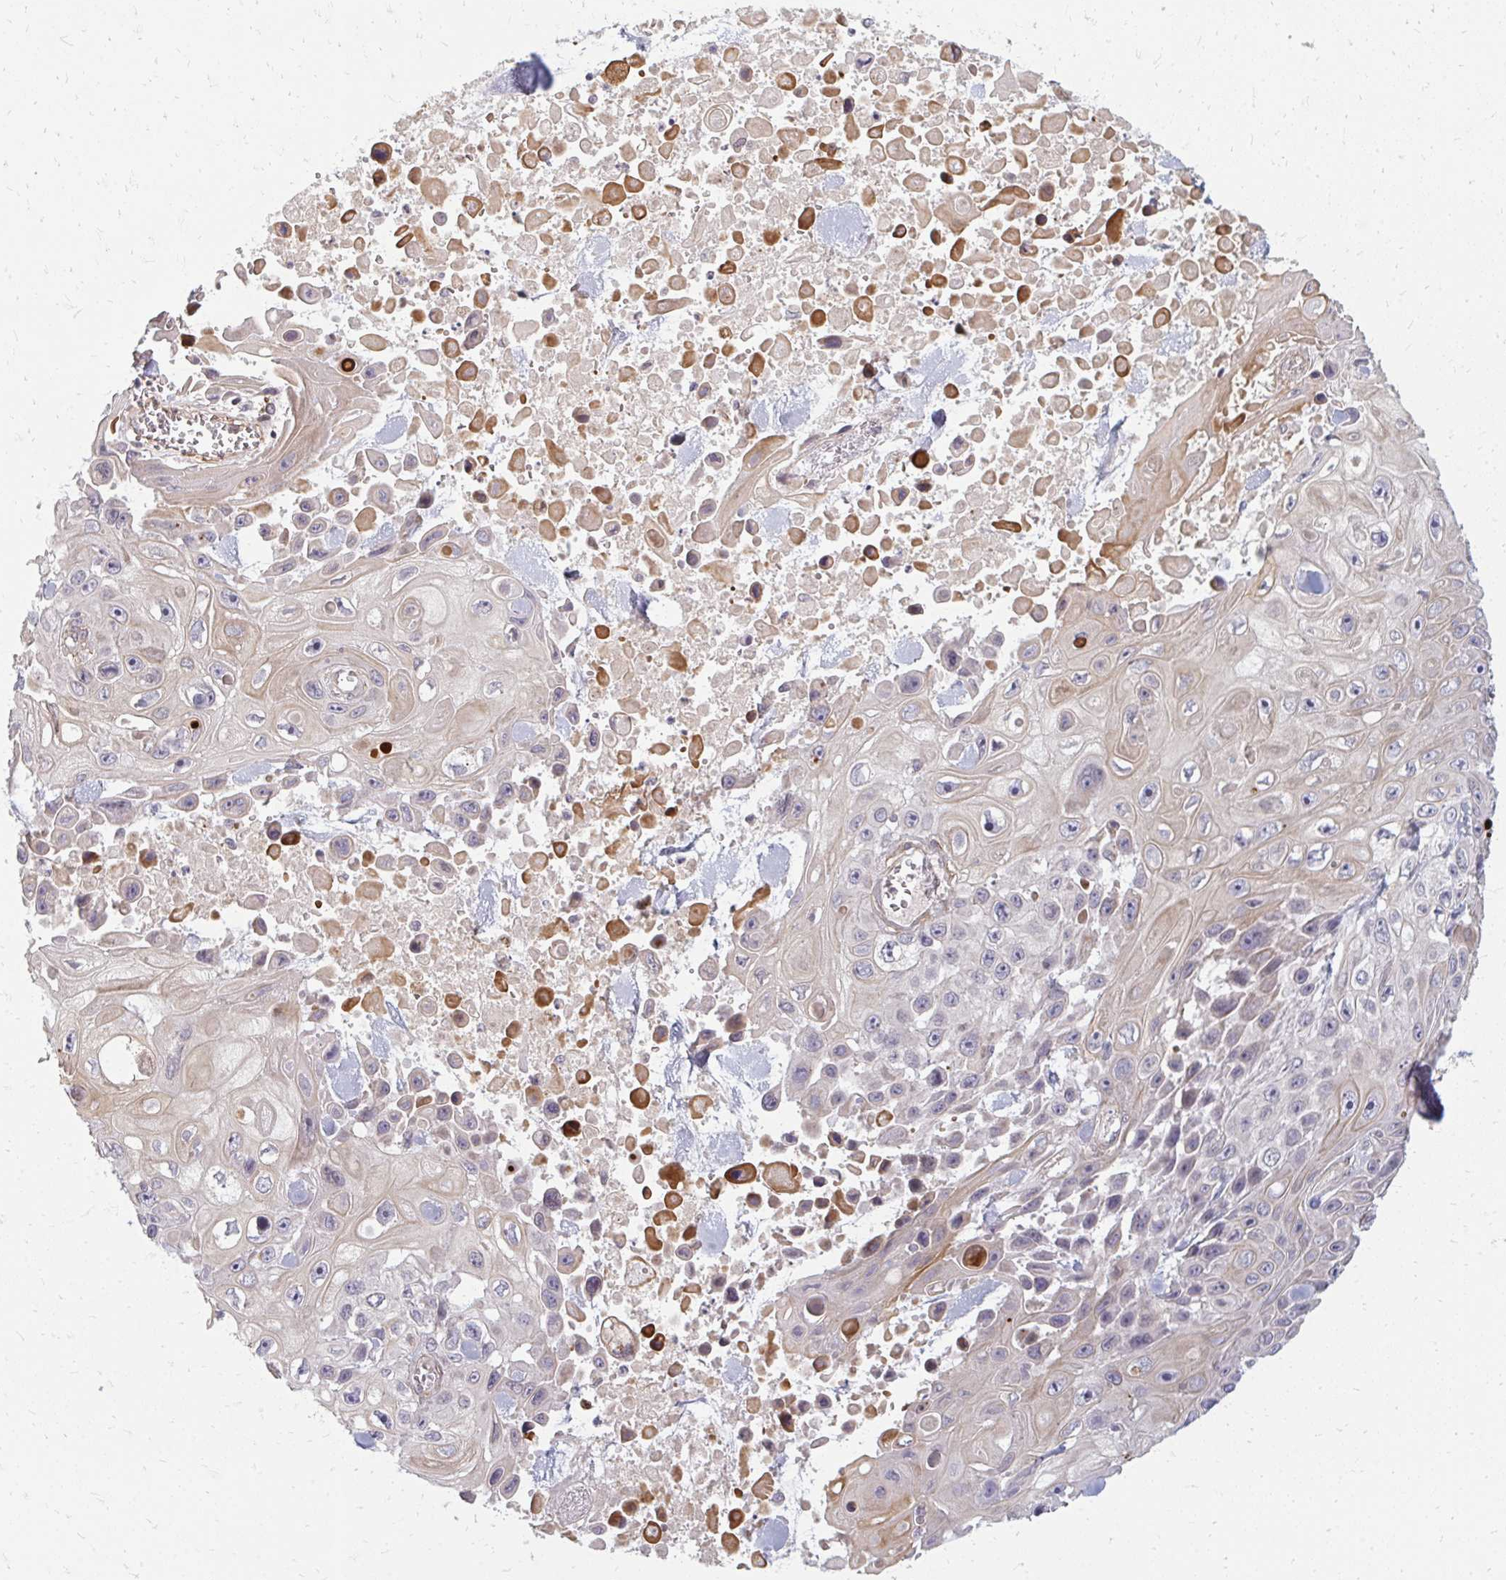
{"staining": {"intensity": "weak", "quantity": "25%-75%", "location": "cytoplasmic/membranous"}, "tissue": "skin cancer", "cell_type": "Tumor cells", "image_type": "cancer", "snomed": [{"axis": "morphology", "description": "Squamous cell carcinoma, NOS"}, {"axis": "topography", "description": "Skin"}], "caption": "The micrograph shows a brown stain indicating the presence of a protein in the cytoplasmic/membranous of tumor cells in skin cancer. (DAB (3,3'-diaminobenzidine) IHC with brightfield microscopy, high magnification).", "gene": "GPC5", "patient": {"sex": "male", "age": 82}}